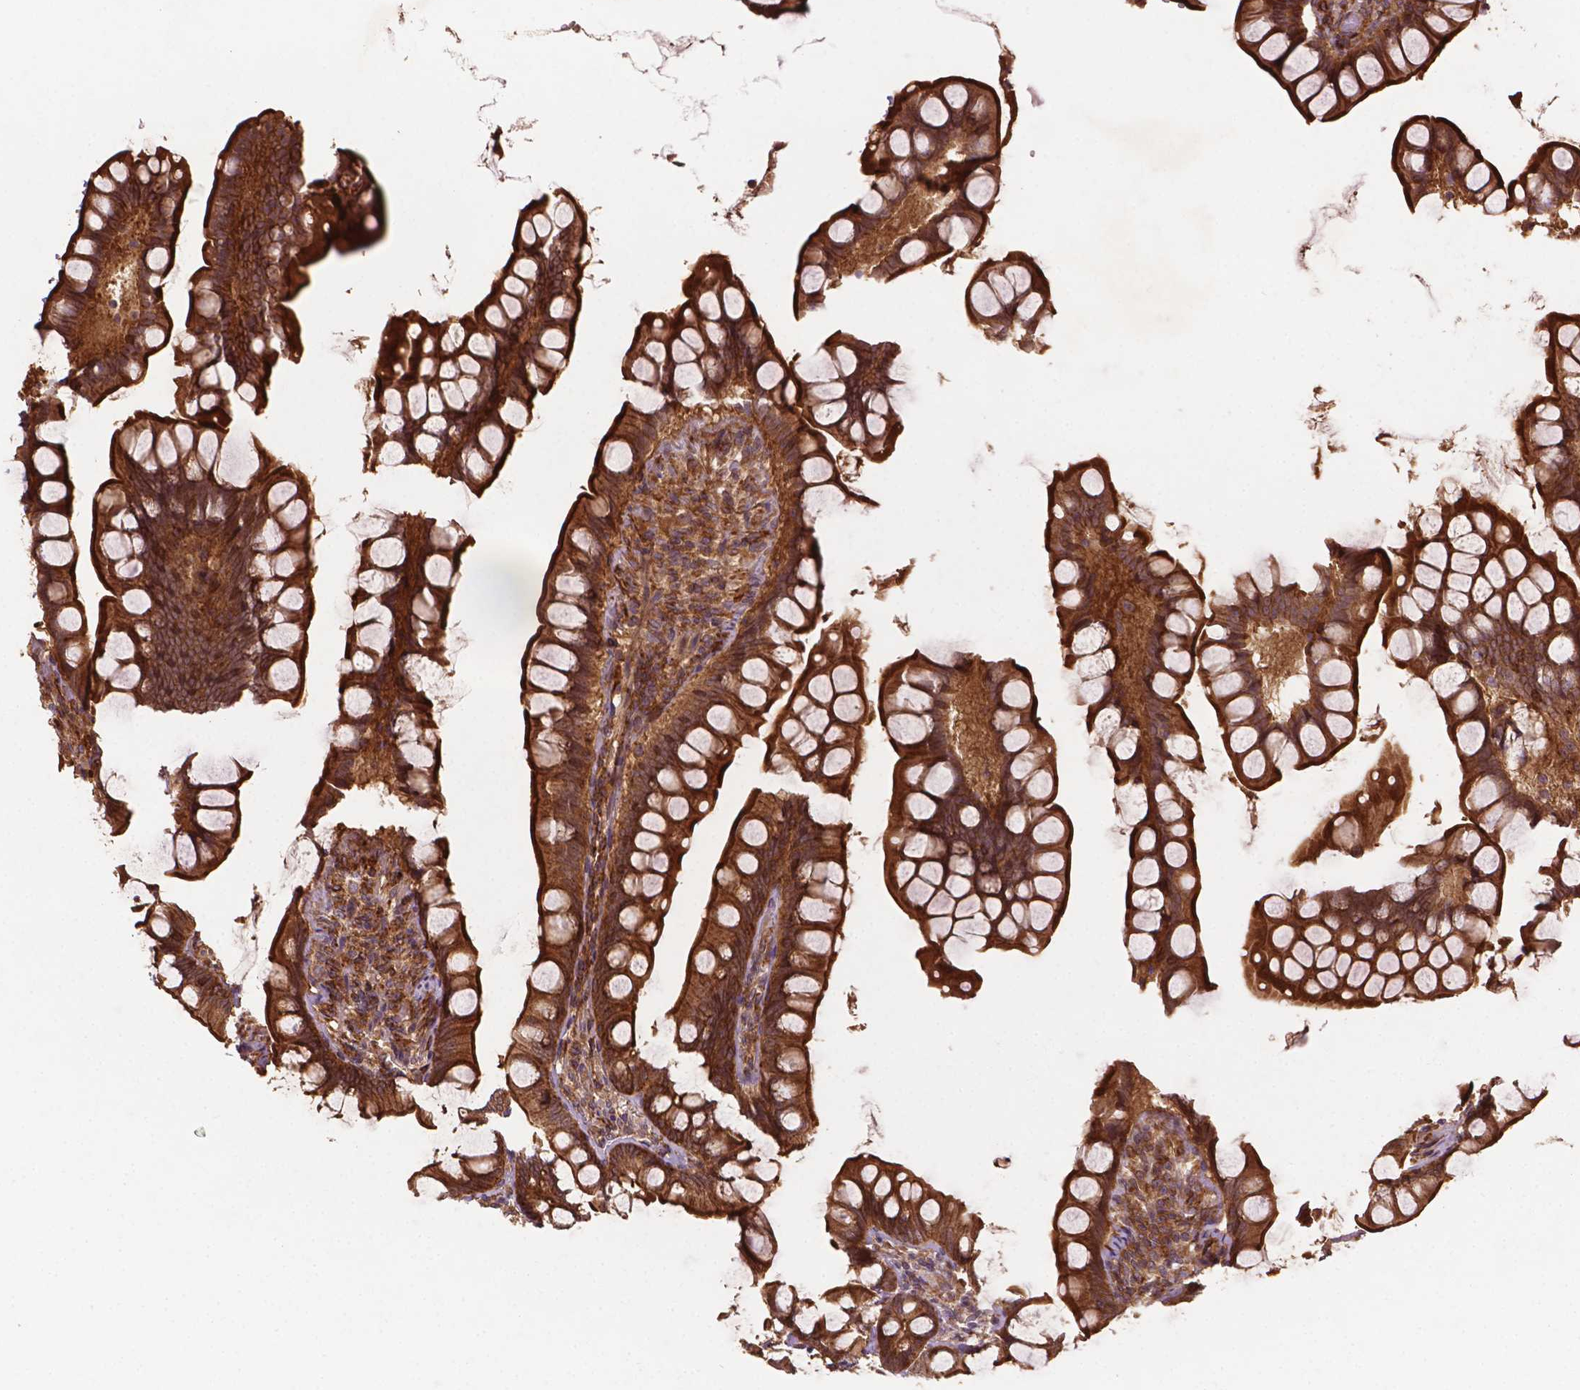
{"staining": {"intensity": "strong", "quantity": ">75%", "location": "cytoplasmic/membranous"}, "tissue": "small intestine", "cell_type": "Glandular cells", "image_type": "normal", "snomed": [{"axis": "morphology", "description": "Normal tissue, NOS"}, {"axis": "topography", "description": "Small intestine"}], "caption": "Immunohistochemistry histopathology image of unremarkable small intestine: human small intestine stained using immunohistochemistry (IHC) displays high levels of strong protein expression localized specifically in the cytoplasmic/membranous of glandular cells, appearing as a cytoplasmic/membranous brown color.", "gene": "ZMYND19", "patient": {"sex": "male", "age": 70}}